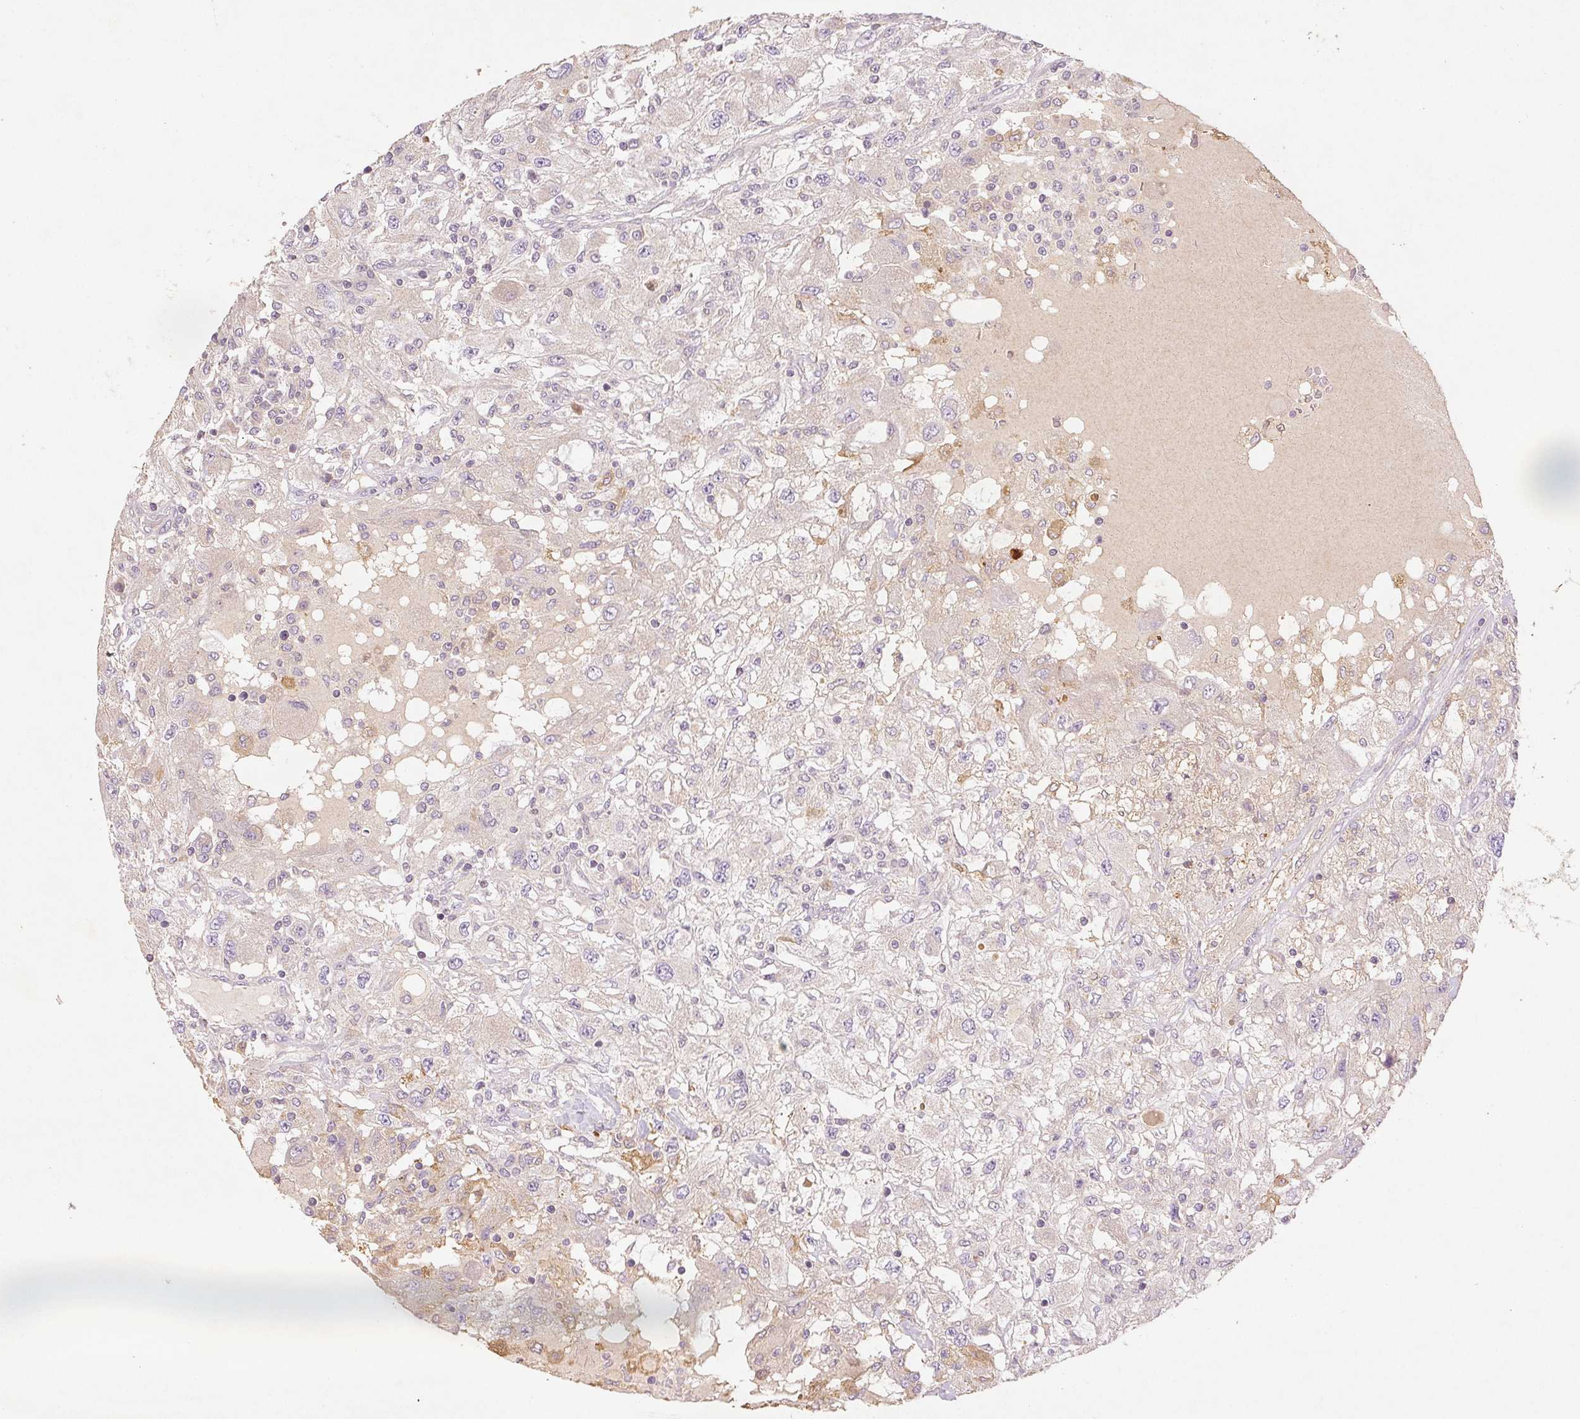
{"staining": {"intensity": "negative", "quantity": "none", "location": "none"}, "tissue": "renal cancer", "cell_type": "Tumor cells", "image_type": "cancer", "snomed": [{"axis": "morphology", "description": "Adenocarcinoma, NOS"}, {"axis": "topography", "description": "Kidney"}], "caption": "An image of human renal cancer is negative for staining in tumor cells. (Immunohistochemistry (ihc), brightfield microscopy, high magnification).", "gene": "YIF1B", "patient": {"sex": "female", "age": 67}}